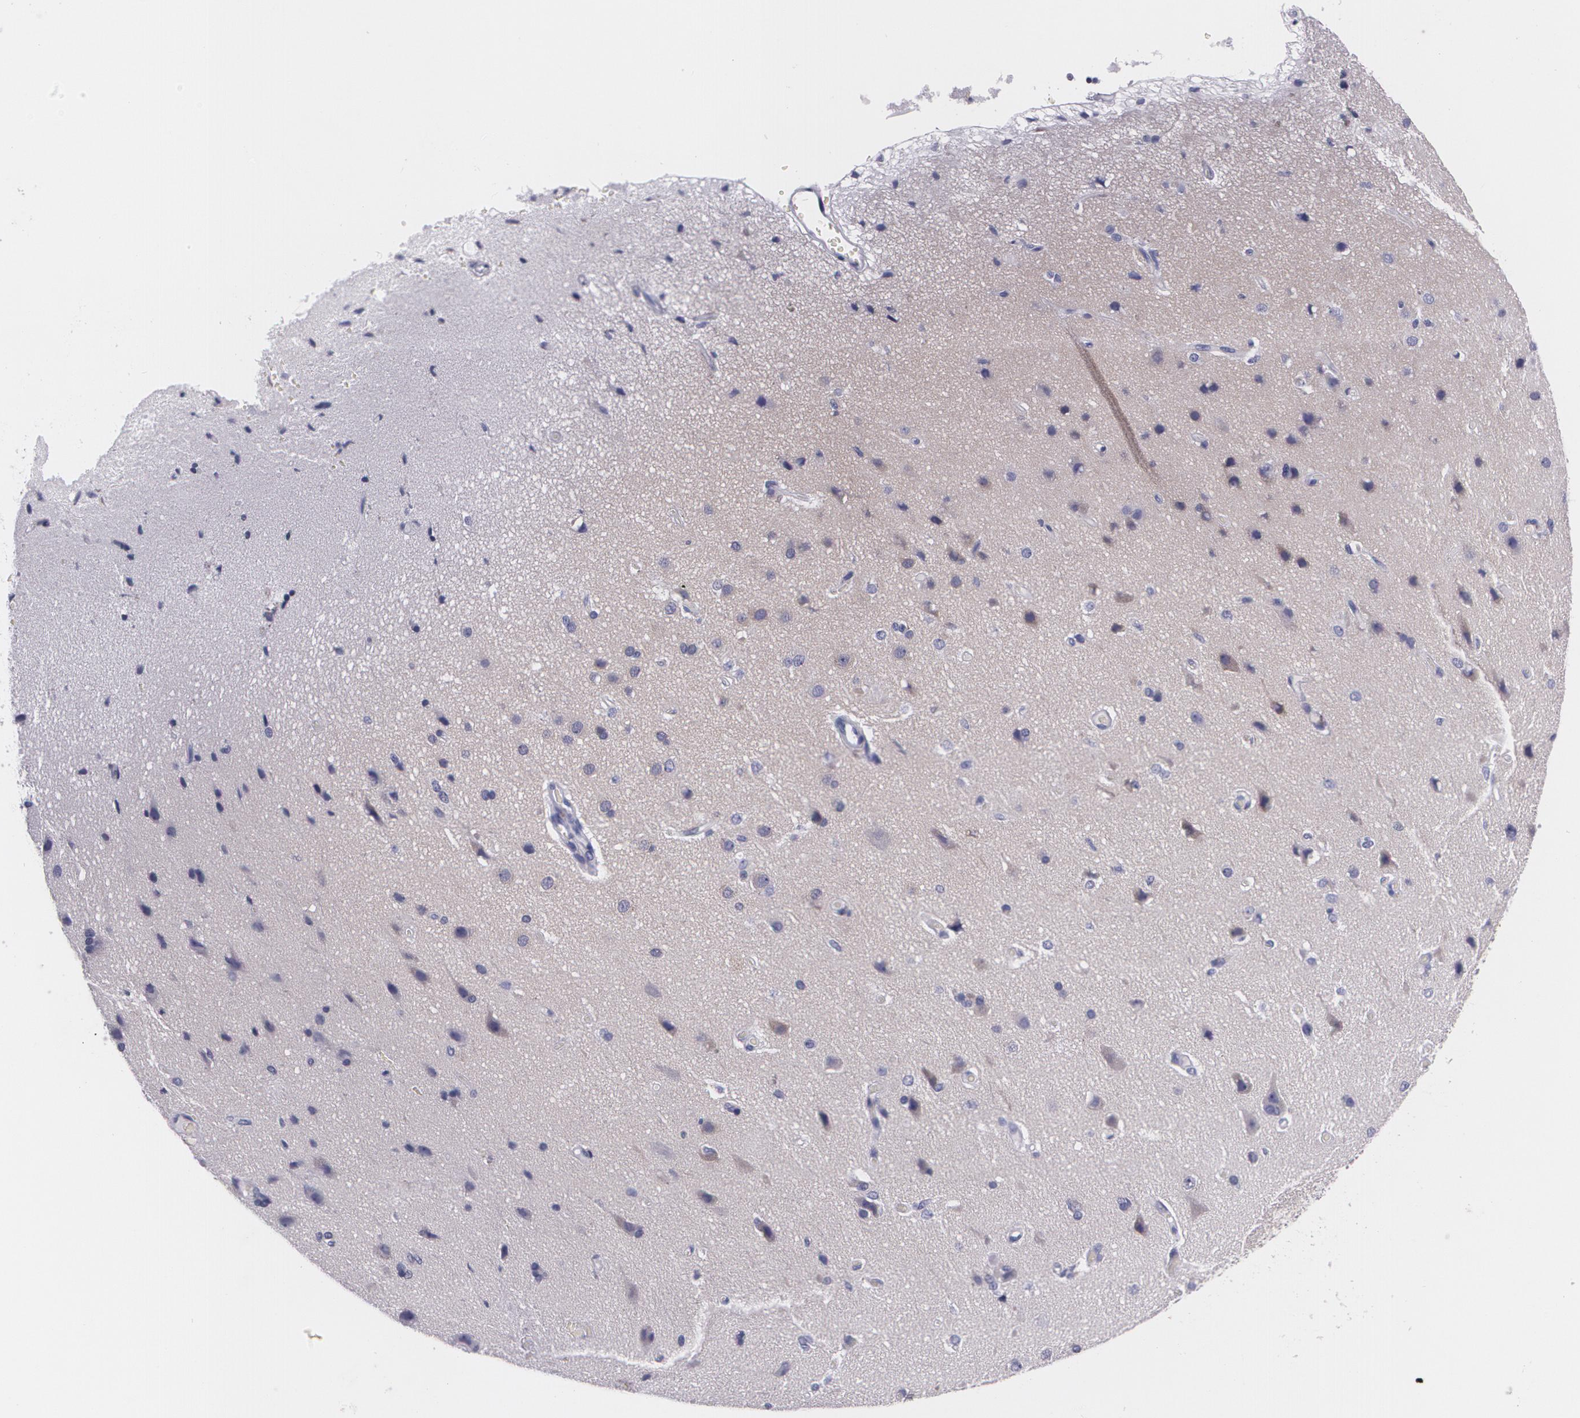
{"staining": {"intensity": "negative", "quantity": "none", "location": "none"}, "tissue": "cerebral cortex", "cell_type": "Endothelial cells", "image_type": "normal", "snomed": [{"axis": "morphology", "description": "Normal tissue, NOS"}, {"axis": "morphology", "description": "Glioma, malignant, High grade"}, {"axis": "topography", "description": "Cerebral cortex"}], "caption": "This is an immunohistochemistry (IHC) histopathology image of benign human cerebral cortex. There is no expression in endothelial cells.", "gene": "DLG4", "patient": {"sex": "male", "age": 77}}